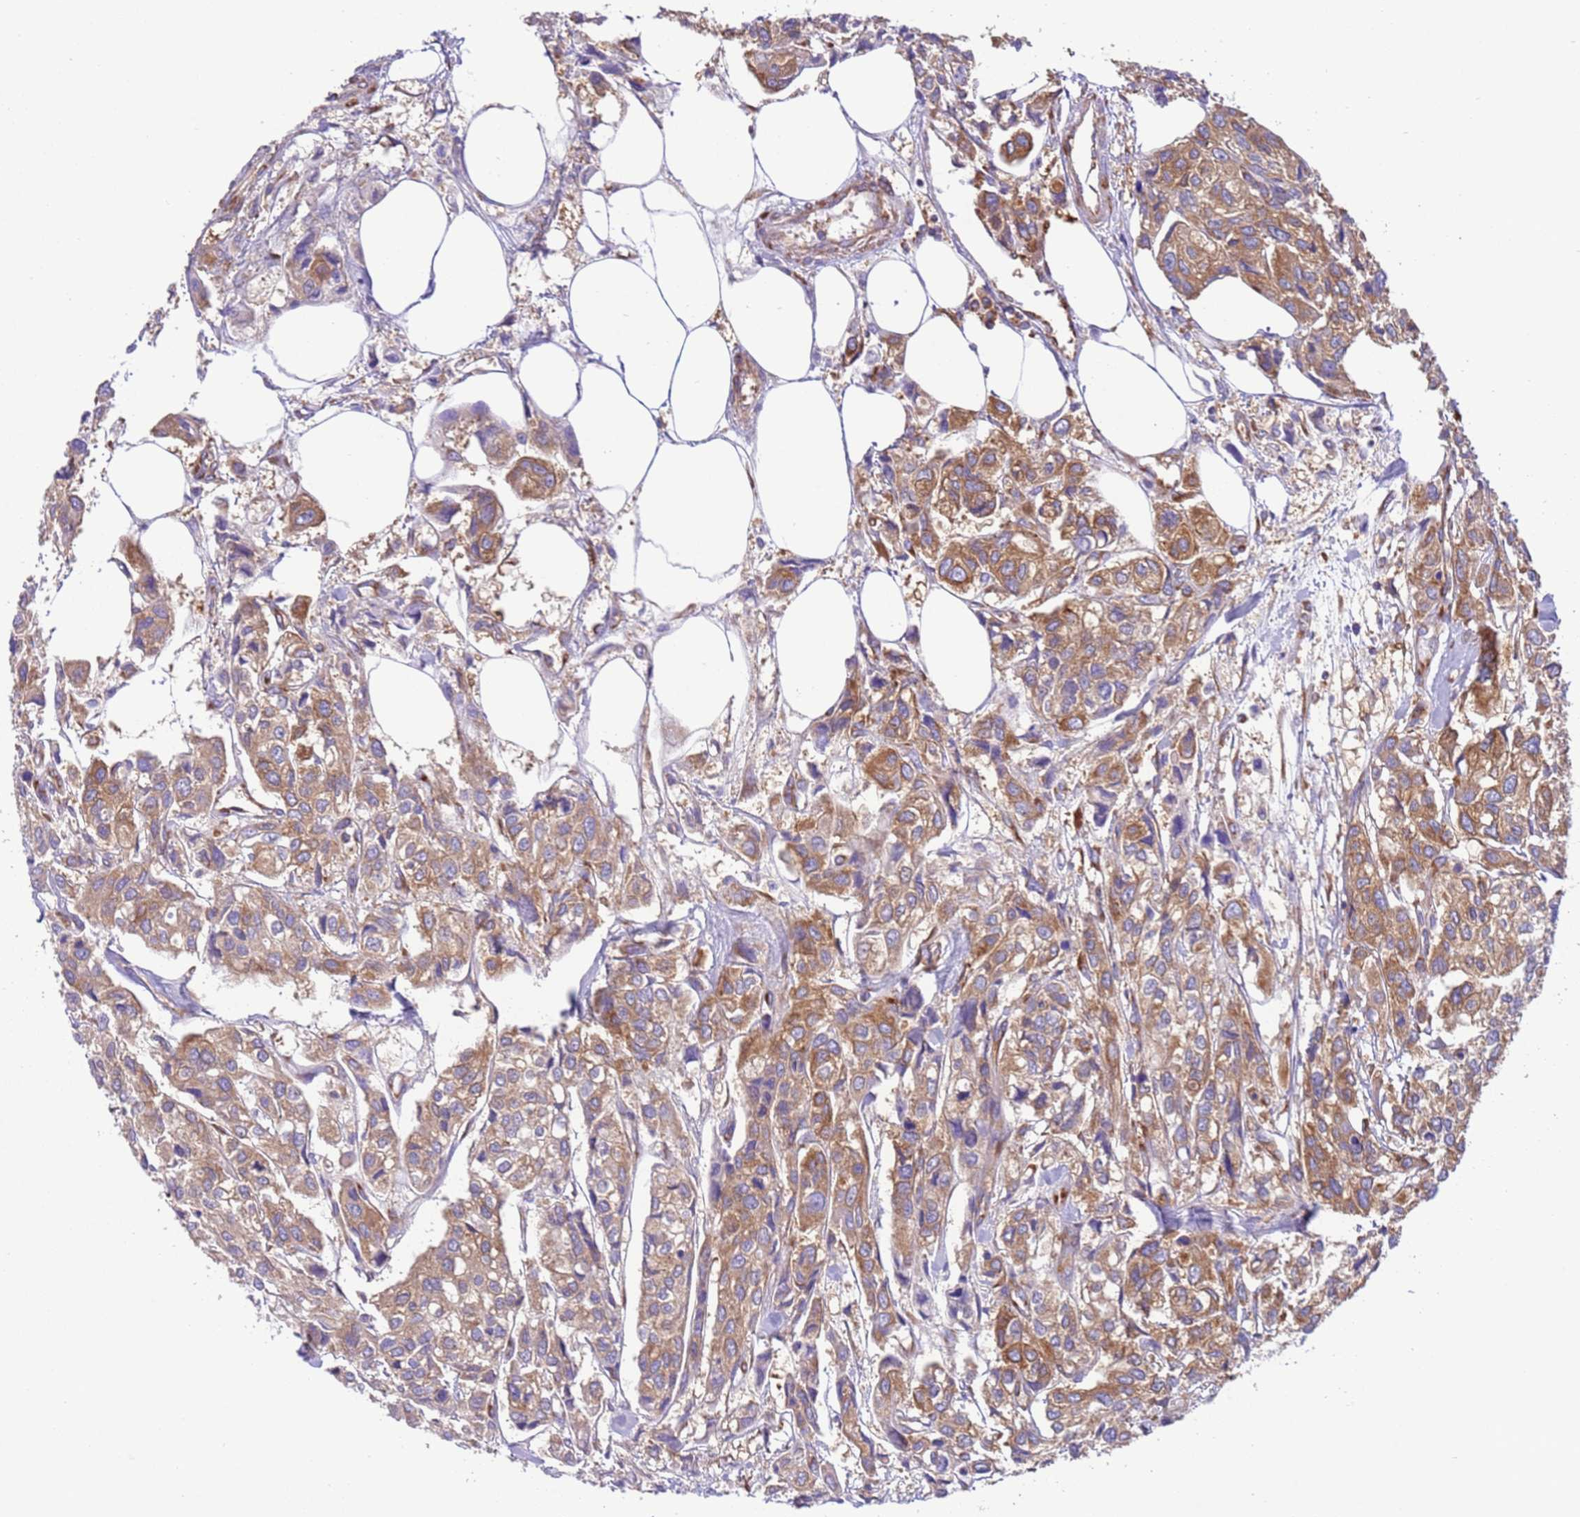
{"staining": {"intensity": "moderate", "quantity": ">75%", "location": "cytoplasmic/membranous"}, "tissue": "urothelial cancer", "cell_type": "Tumor cells", "image_type": "cancer", "snomed": [{"axis": "morphology", "description": "Urothelial carcinoma, High grade"}, {"axis": "topography", "description": "Urinary bladder"}], "caption": "High-magnification brightfield microscopy of urothelial carcinoma (high-grade) stained with DAB (brown) and counterstained with hematoxylin (blue). tumor cells exhibit moderate cytoplasmic/membranous expression is appreciated in approximately>75% of cells. The protein is stained brown, and the nuclei are stained in blue (DAB IHC with brightfield microscopy, high magnification).", "gene": "VARS1", "patient": {"sex": "male", "age": 67}}